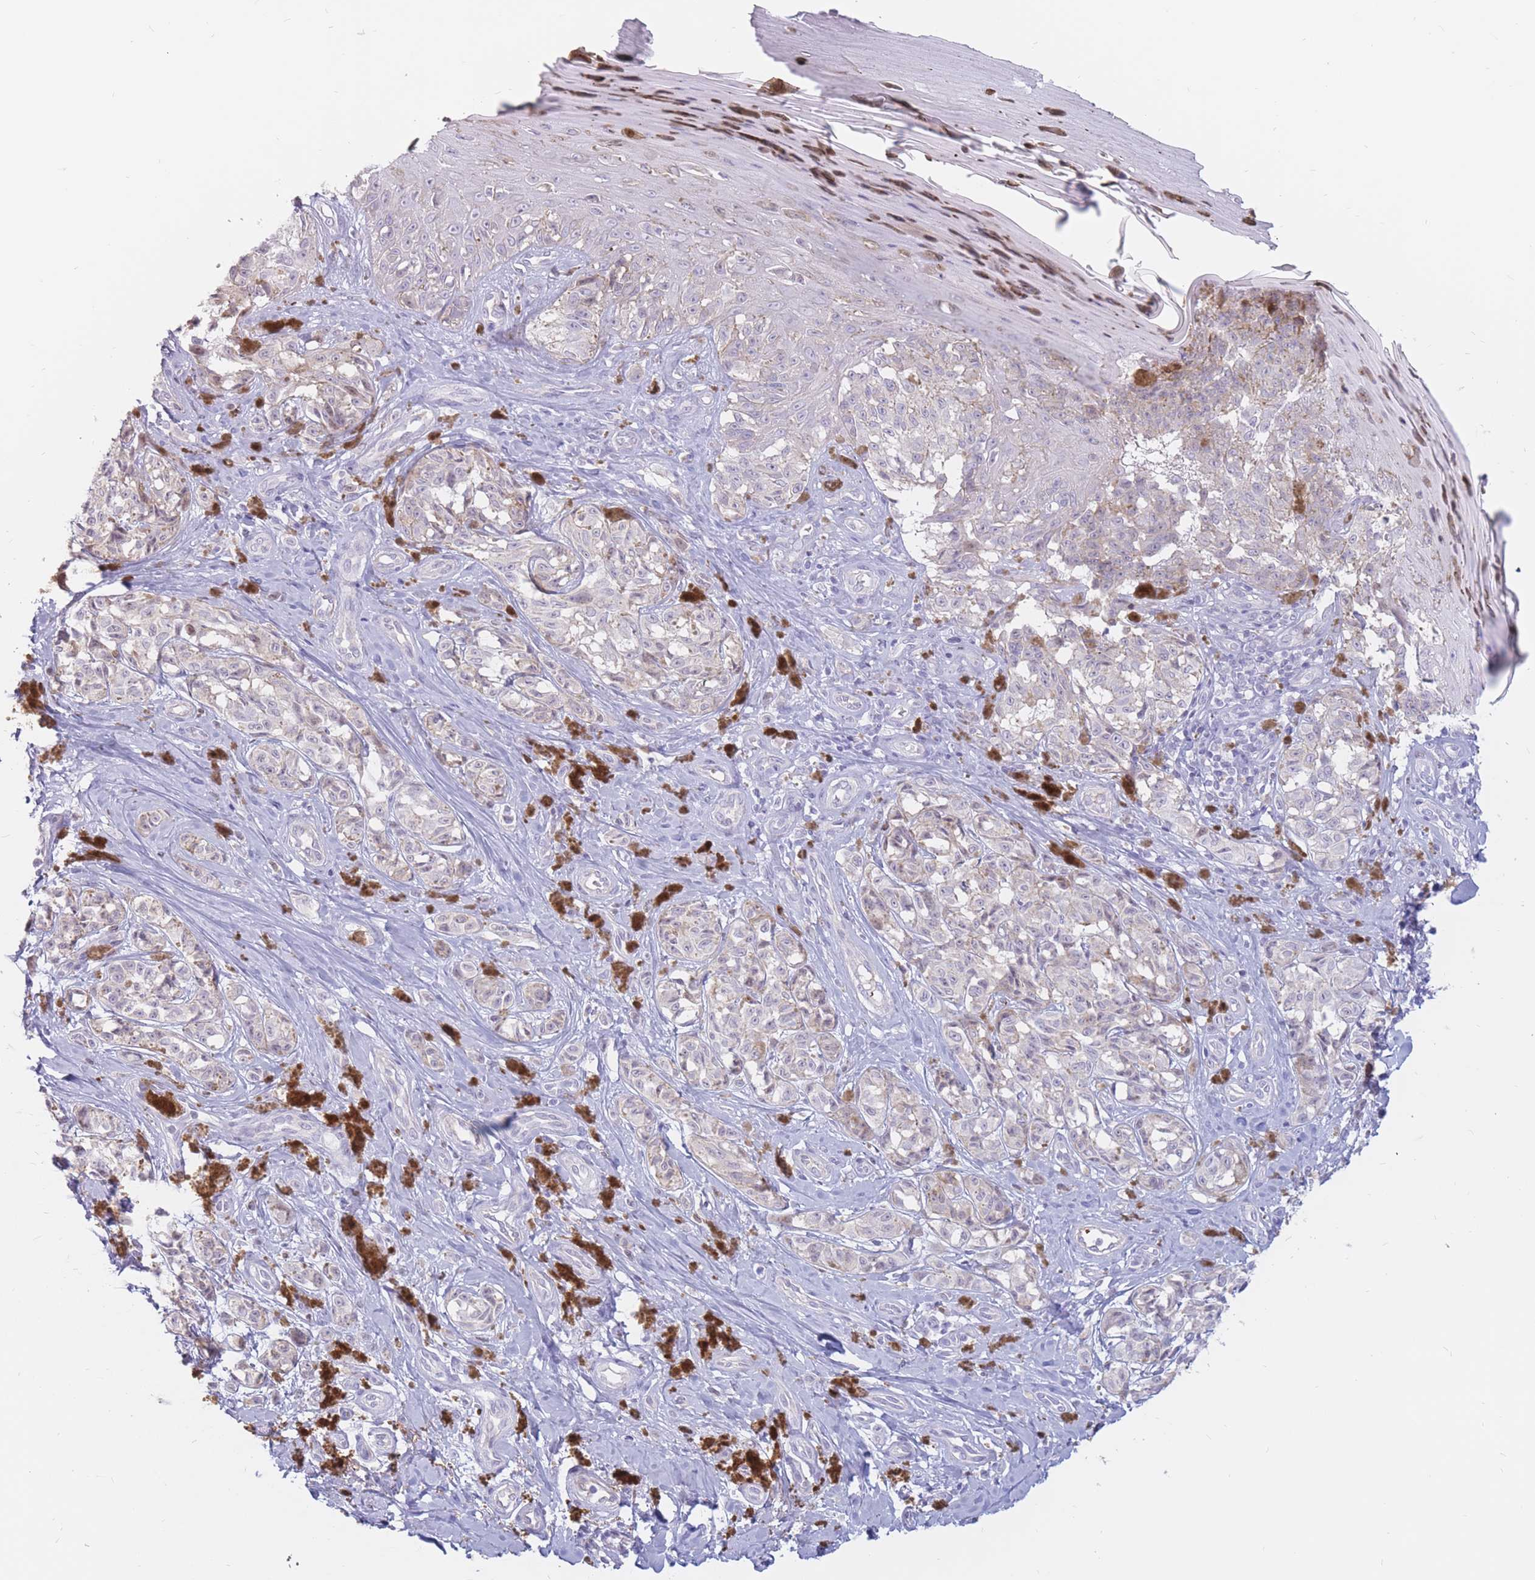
{"staining": {"intensity": "negative", "quantity": "none", "location": "none"}, "tissue": "melanoma", "cell_type": "Tumor cells", "image_type": "cancer", "snomed": [{"axis": "morphology", "description": "Malignant melanoma, NOS"}, {"axis": "topography", "description": "Skin"}], "caption": "Micrograph shows no protein staining in tumor cells of melanoma tissue.", "gene": "PTGDR", "patient": {"sex": "female", "age": 65}}